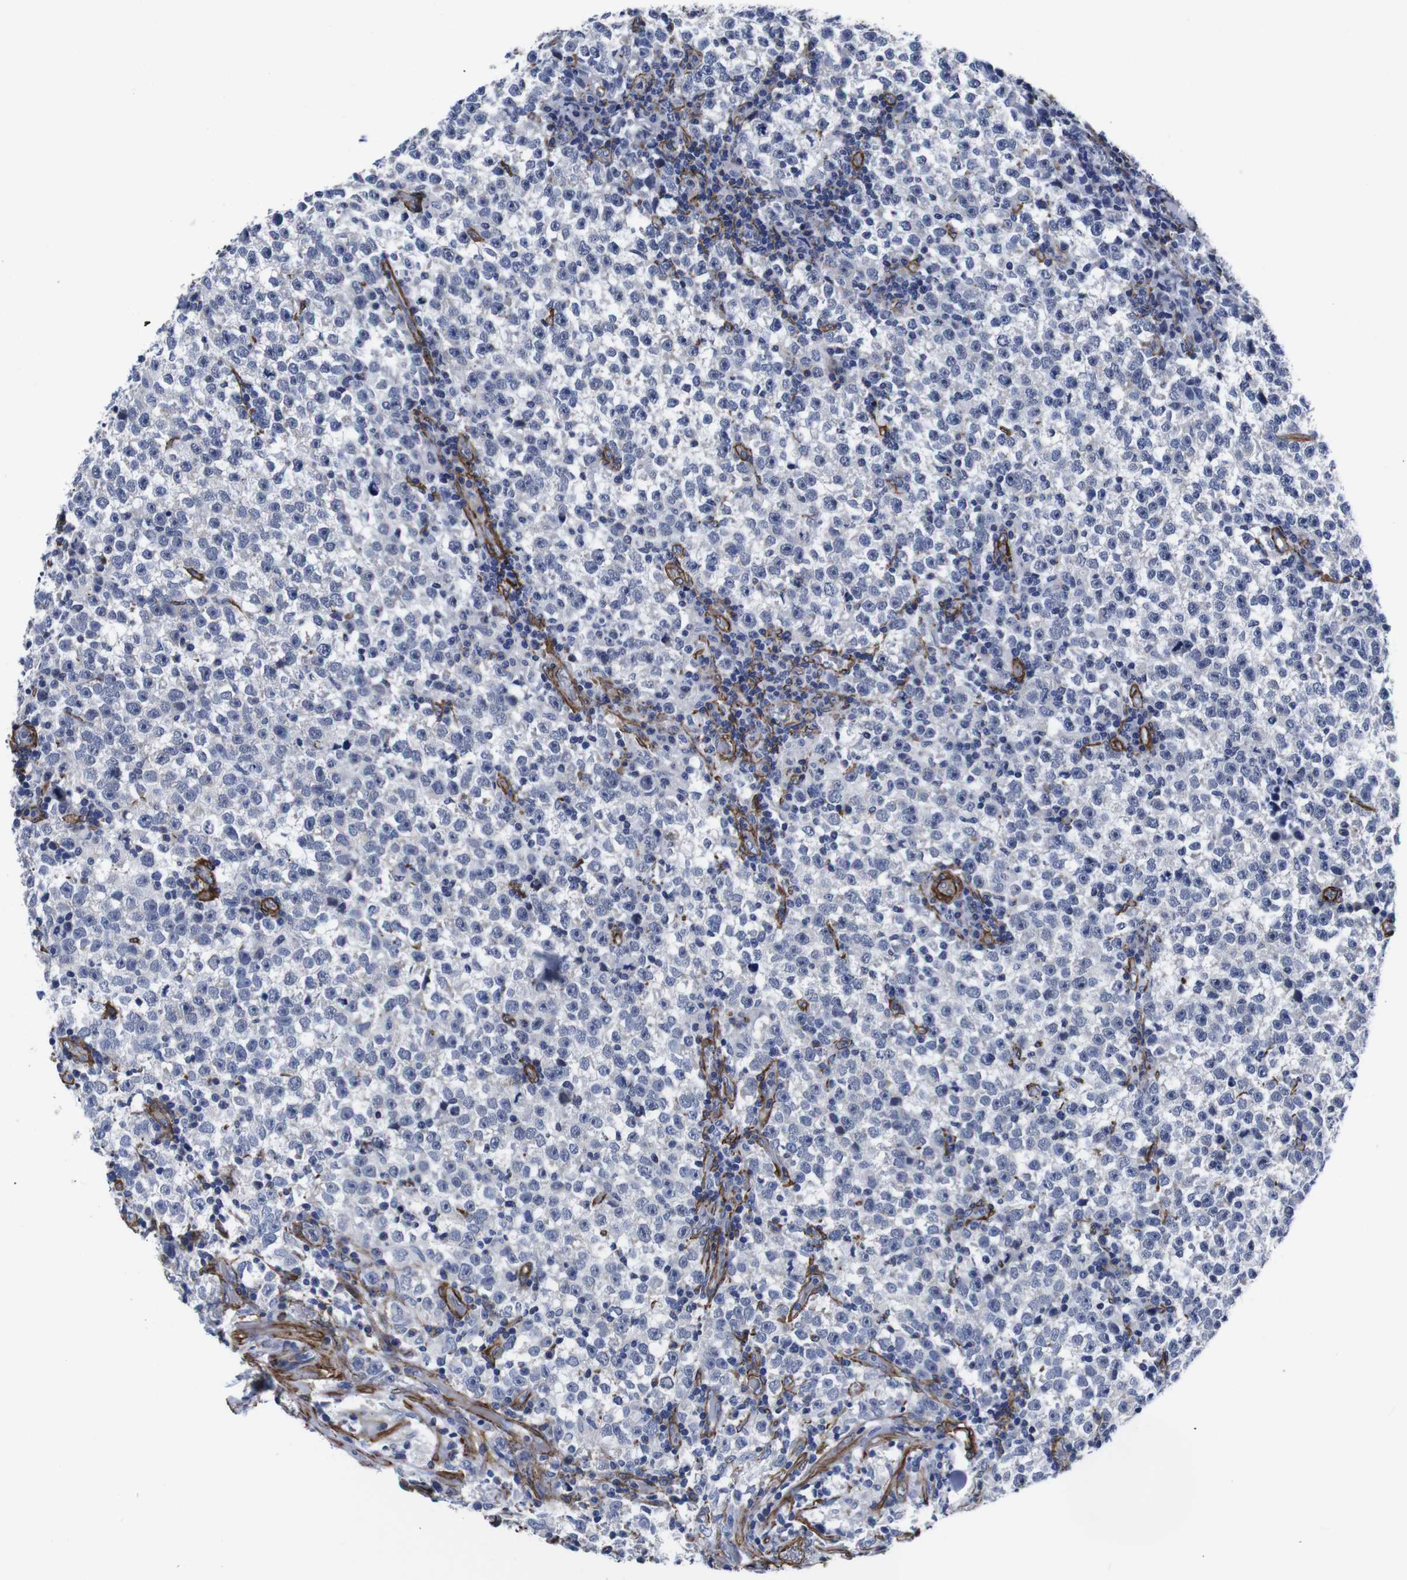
{"staining": {"intensity": "negative", "quantity": "none", "location": "none"}, "tissue": "testis cancer", "cell_type": "Tumor cells", "image_type": "cancer", "snomed": [{"axis": "morphology", "description": "Seminoma, NOS"}, {"axis": "topography", "description": "Testis"}], "caption": "The IHC histopathology image has no significant positivity in tumor cells of testis seminoma tissue. (DAB IHC visualized using brightfield microscopy, high magnification).", "gene": "WNT10A", "patient": {"sex": "male", "age": 43}}